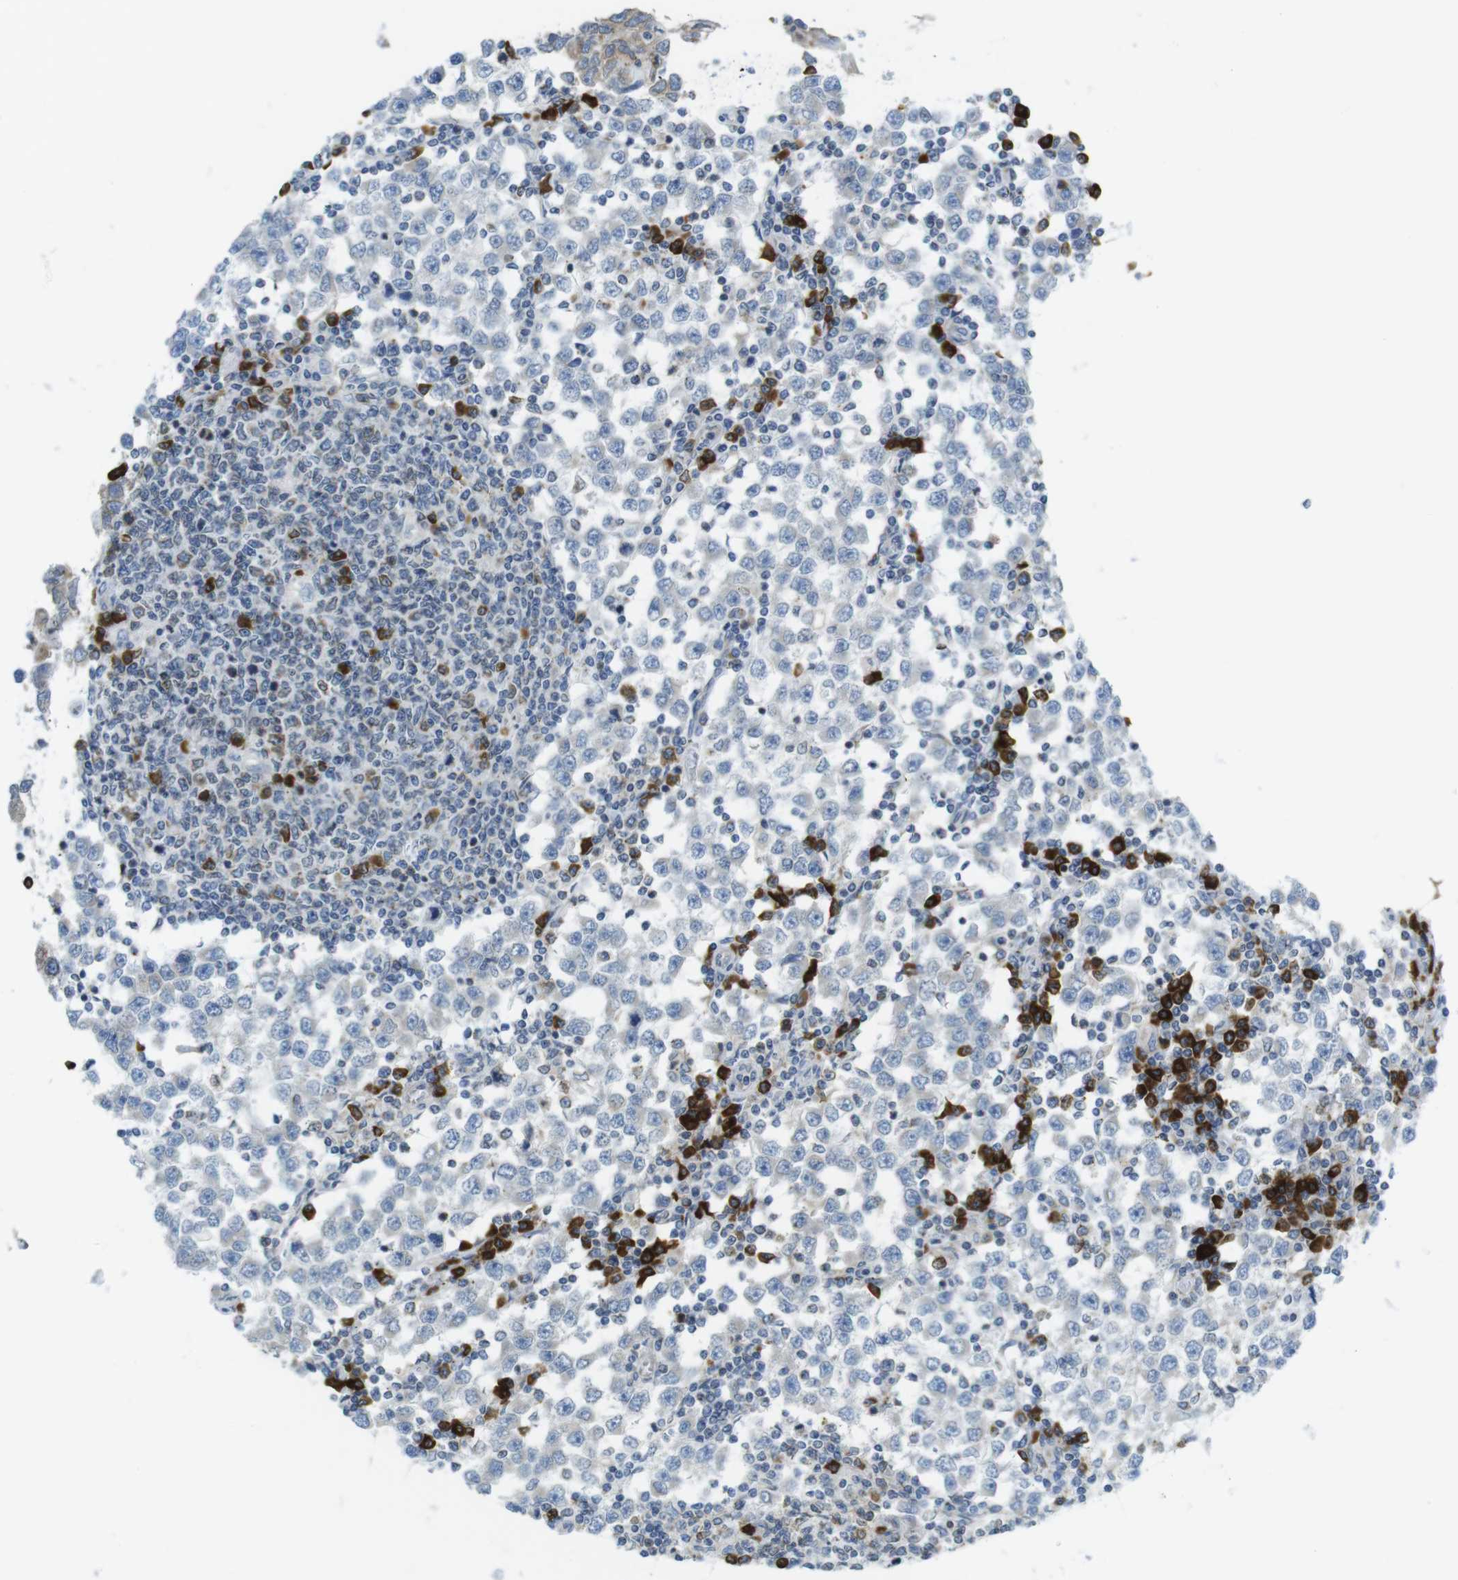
{"staining": {"intensity": "negative", "quantity": "none", "location": "none"}, "tissue": "testis cancer", "cell_type": "Tumor cells", "image_type": "cancer", "snomed": [{"axis": "morphology", "description": "Seminoma, NOS"}, {"axis": "topography", "description": "Testis"}], "caption": "An immunohistochemistry micrograph of testis seminoma is shown. There is no staining in tumor cells of testis seminoma. Brightfield microscopy of immunohistochemistry (IHC) stained with DAB (brown) and hematoxylin (blue), captured at high magnification.", "gene": "CLPTM1L", "patient": {"sex": "male", "age": 65}}